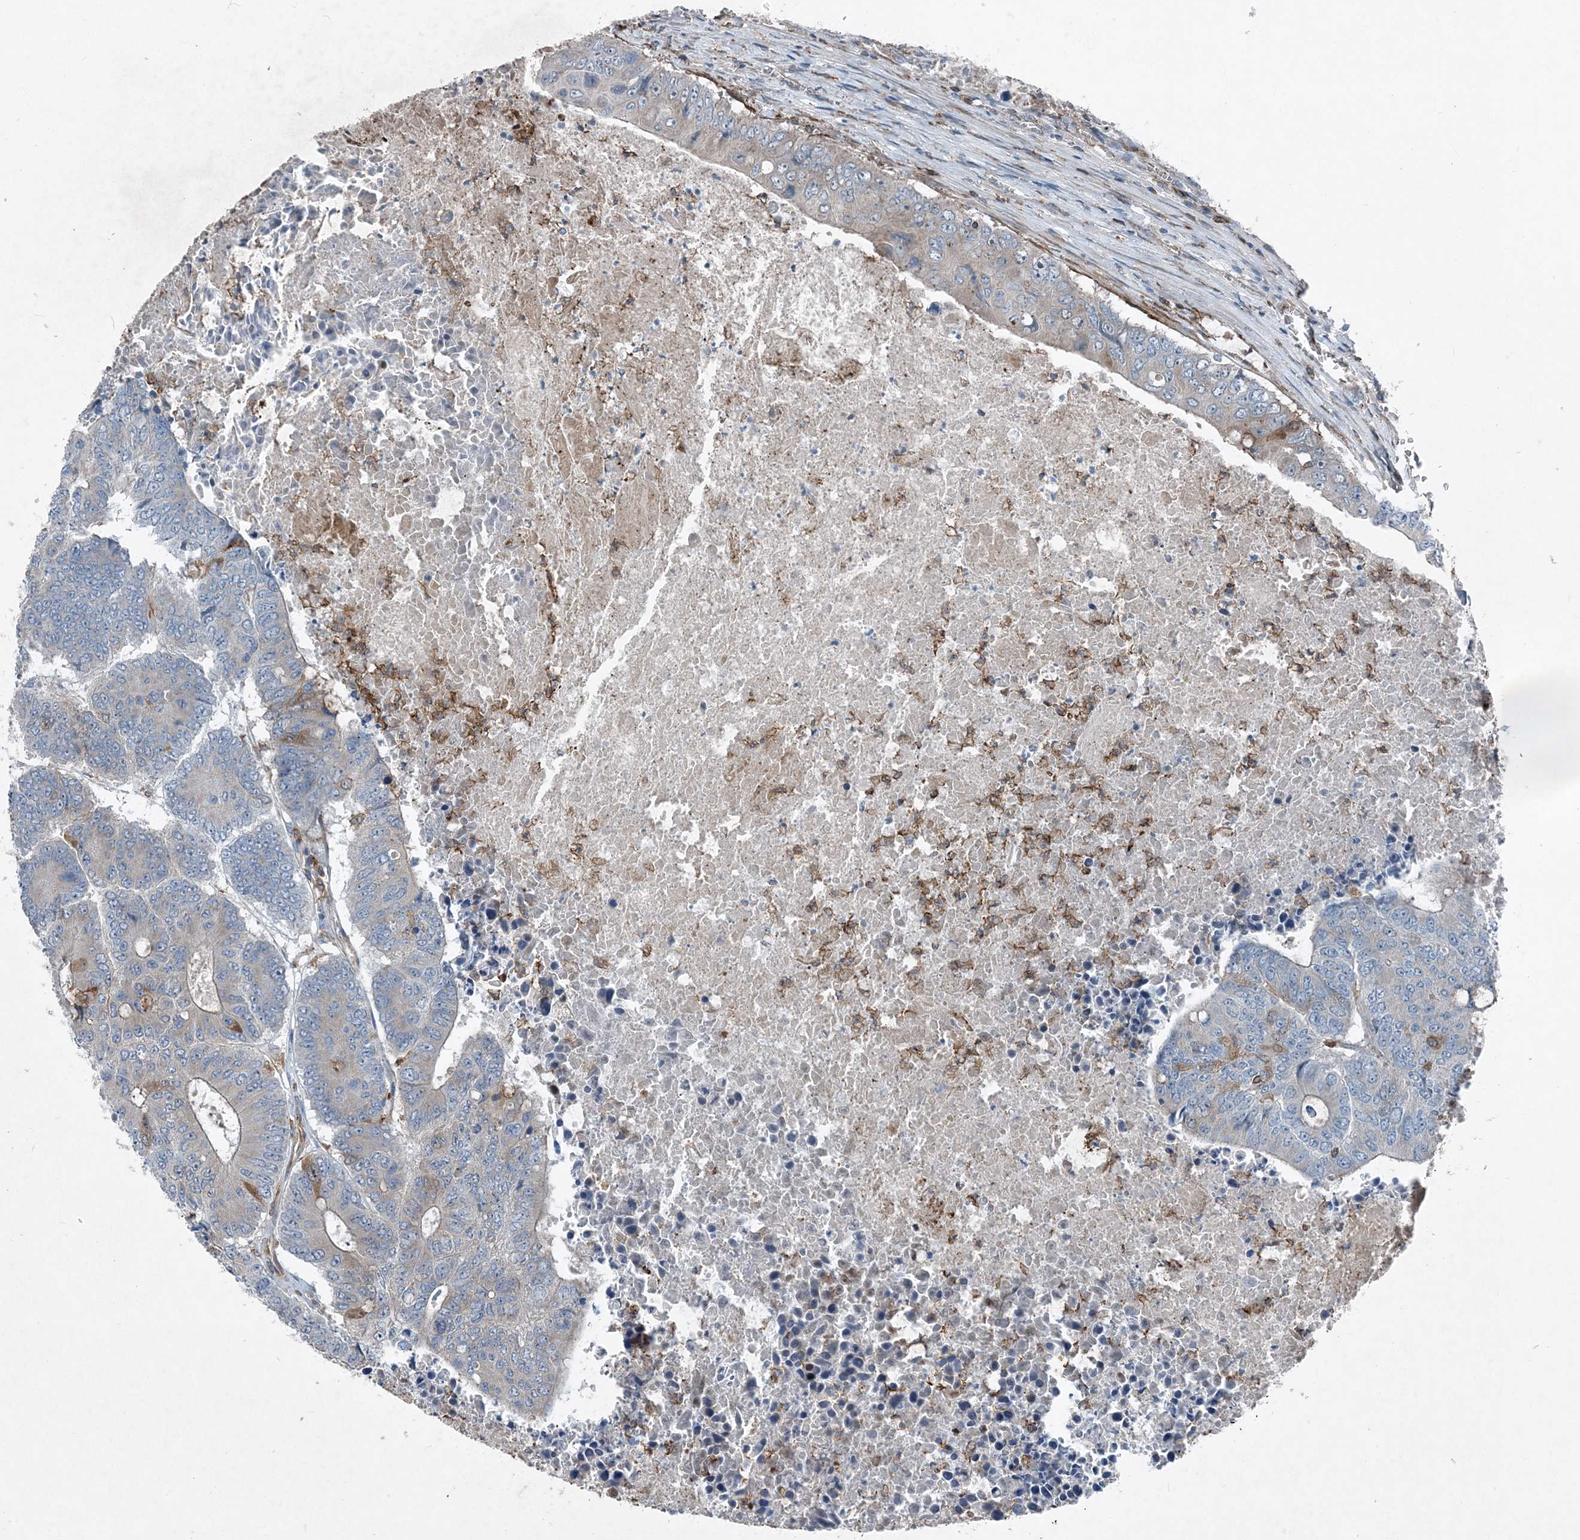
{"staining": {"intensity": "moderate", "quantity": "<25%", "location": "cytoplasmic/membranous"}, "tissue": "colorectal cancer", "cell_type": "Tumor cells", "image_type": "cancer", "snomed": [{"axis": "morphology", "description": "Adenocarcinoma, NOS"}, {"axis": "topography", "description": "Colon"}], "caption": "Colorectal cancer (adenocarcinoma) stained with a protein marker shows moderate staining in tumor cells.", "gene": "DGUOK", "patient": {"sex": "male", "age": 87}}